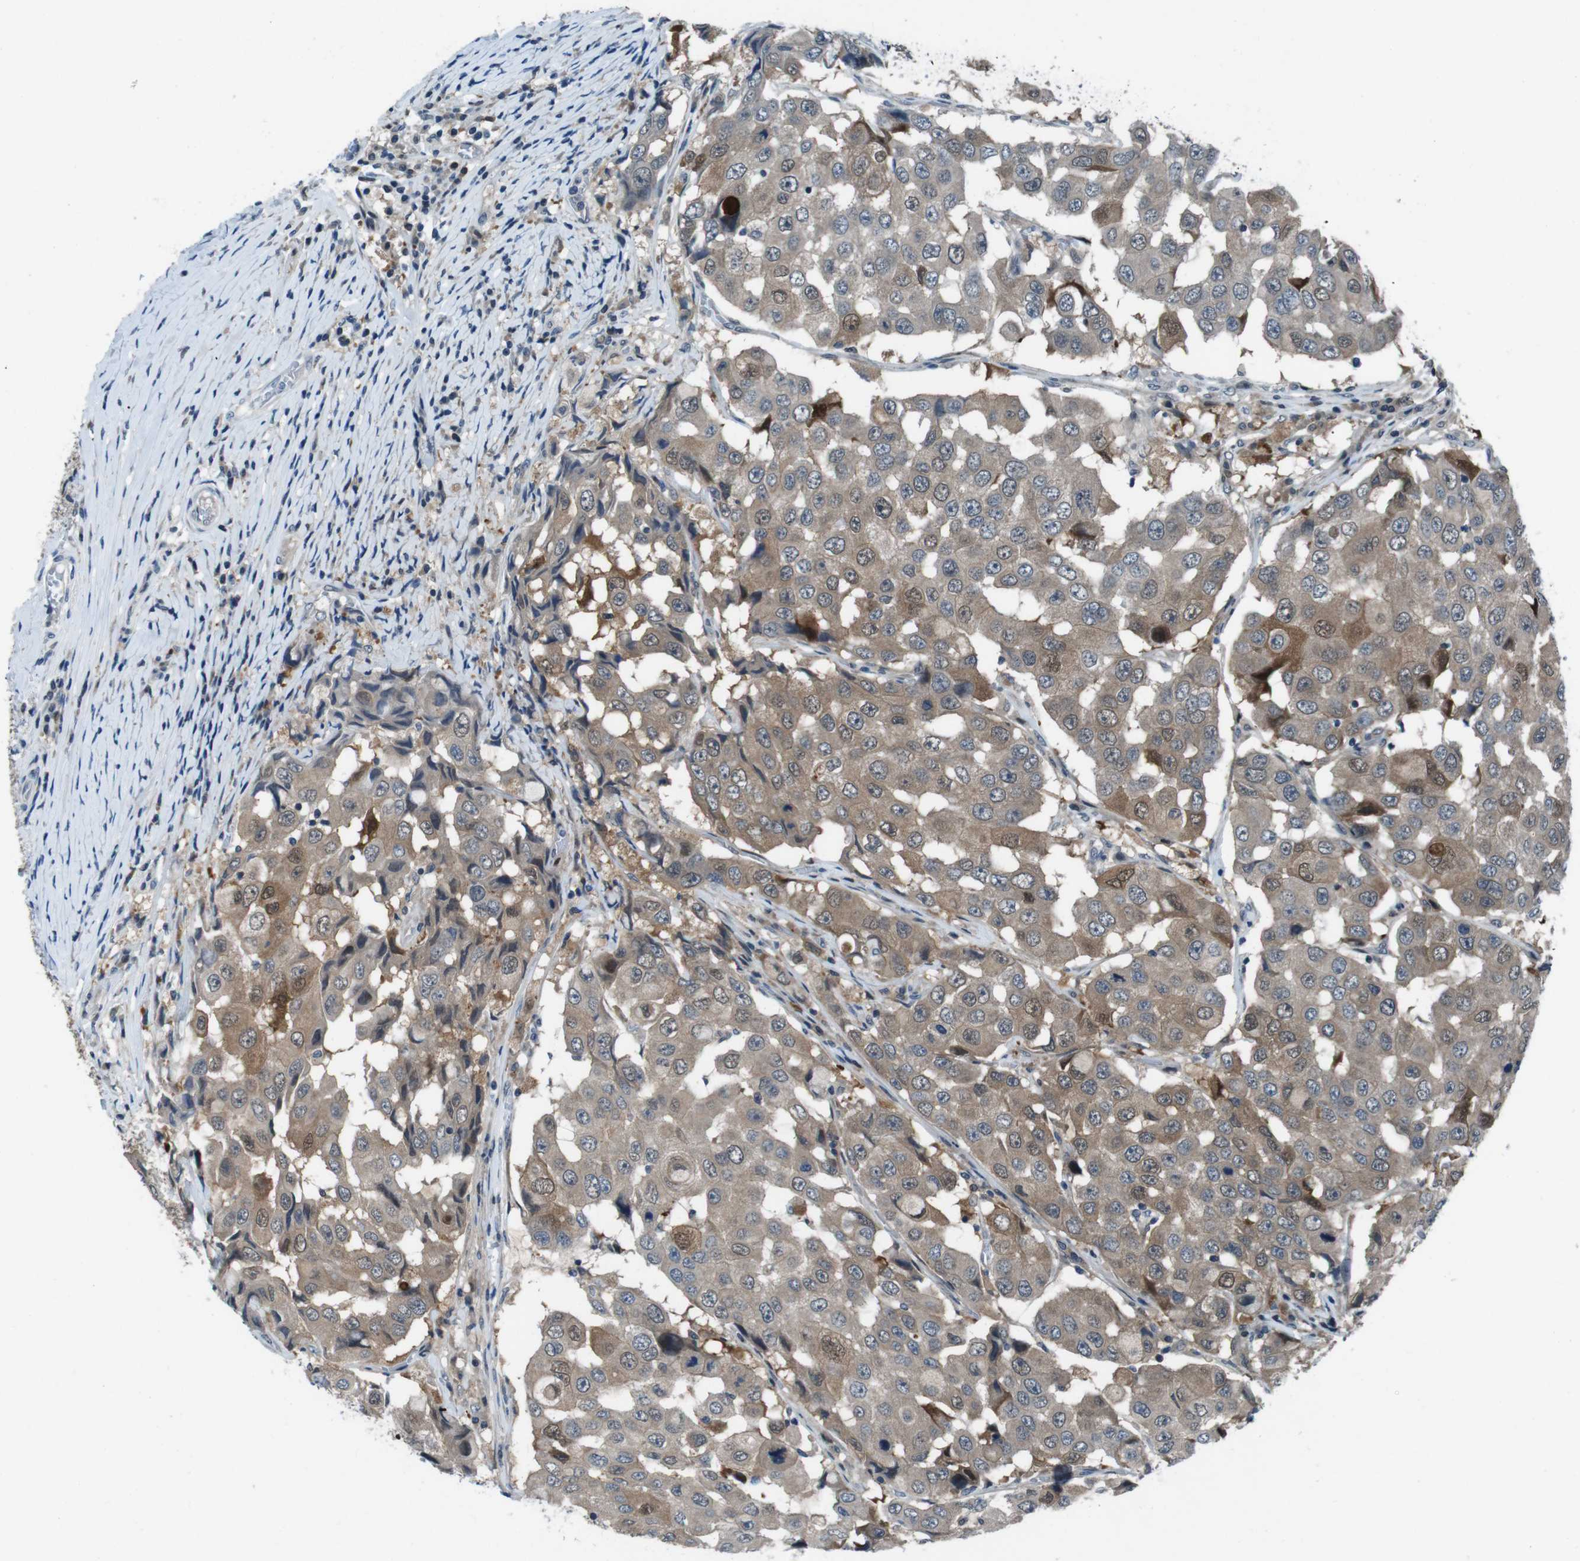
{"staining": {"intensity": "moderate", "quantity": ">75%", "location": "cytoplasmic/membranous,nuclear"}, "tissue": "breast cancer", "cell_type": "Tumor cells", "image_type": "cancer", "snomed": [{"axis": "morphology", "description": "Duct carcinoma"}, {"axis": "topography", "description": "Breast"}], "caption": "About >75% of tumor cells in breast cancer display moderate cytoplasmic/membranous and nuclear protein expression as visualized by brown immunohistochemical staining.", "gene": "LRP5", "patient": {"sex": "female", "age": 27}}